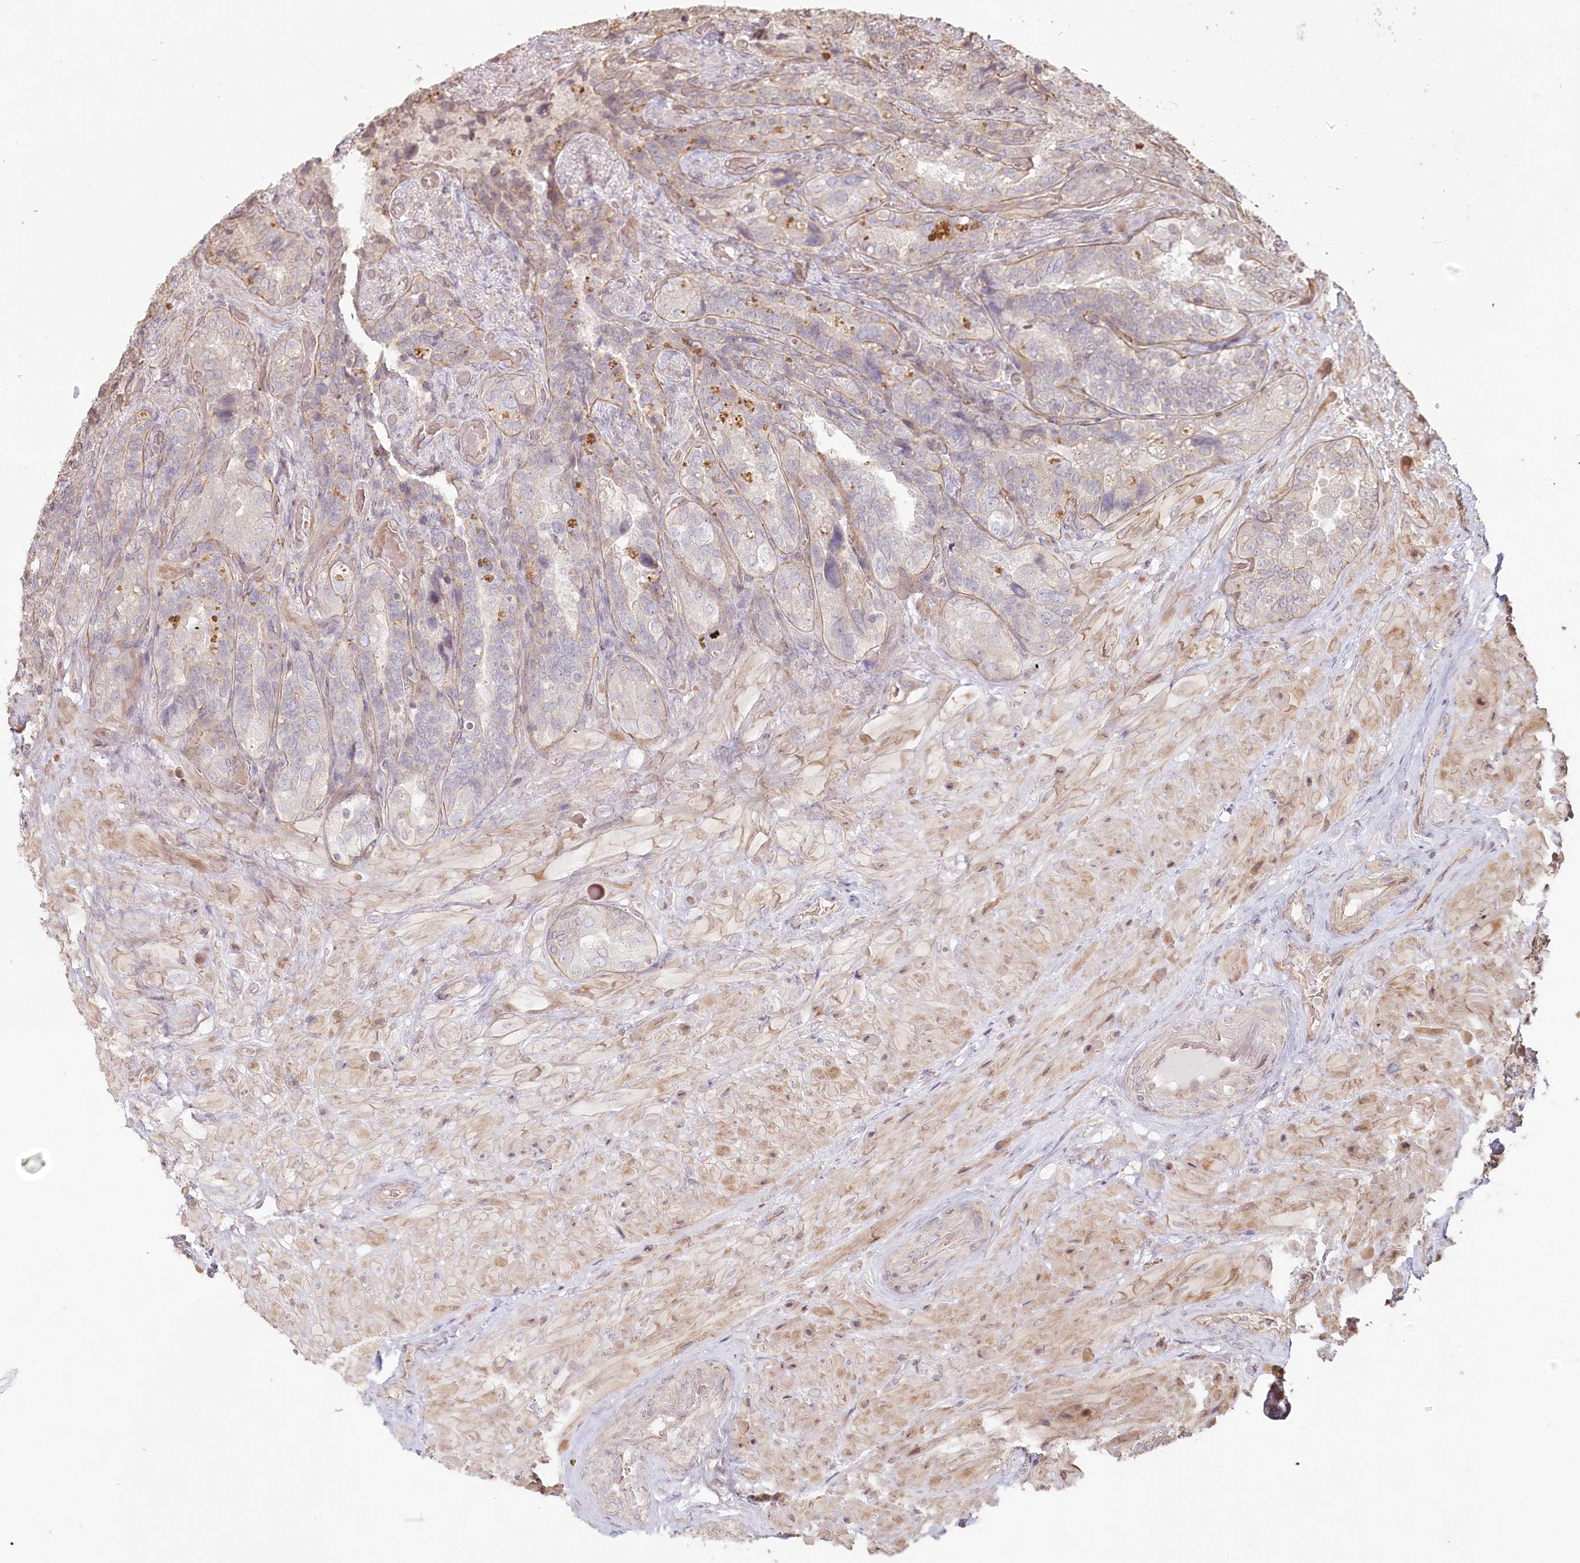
{"staining": {"intensity": "weak", "quantity": "<25%", "location": "cytoplasmic/membranous"}, "tissue": "seminal vesicle", "cell_type": "Glandular cells", "image_type": "normal", "snomed": [{"axis": "morphology", "description": "Normal tissue, NOS"}, {"axis": "topography", "description": "Prostate and seminal vesicle, NOS"}, {"axis": "topography", "description": "Prostate"}, {"axis": "topography", "description": "Seminal veicle"}], "caption": "This is an immunohistochemistry (IHC) micrograph of normal seminal vesicle. There is no positivity in glandular cells.", "gene": "TCHP", "patient": {"sex": "male", "age": 67}}